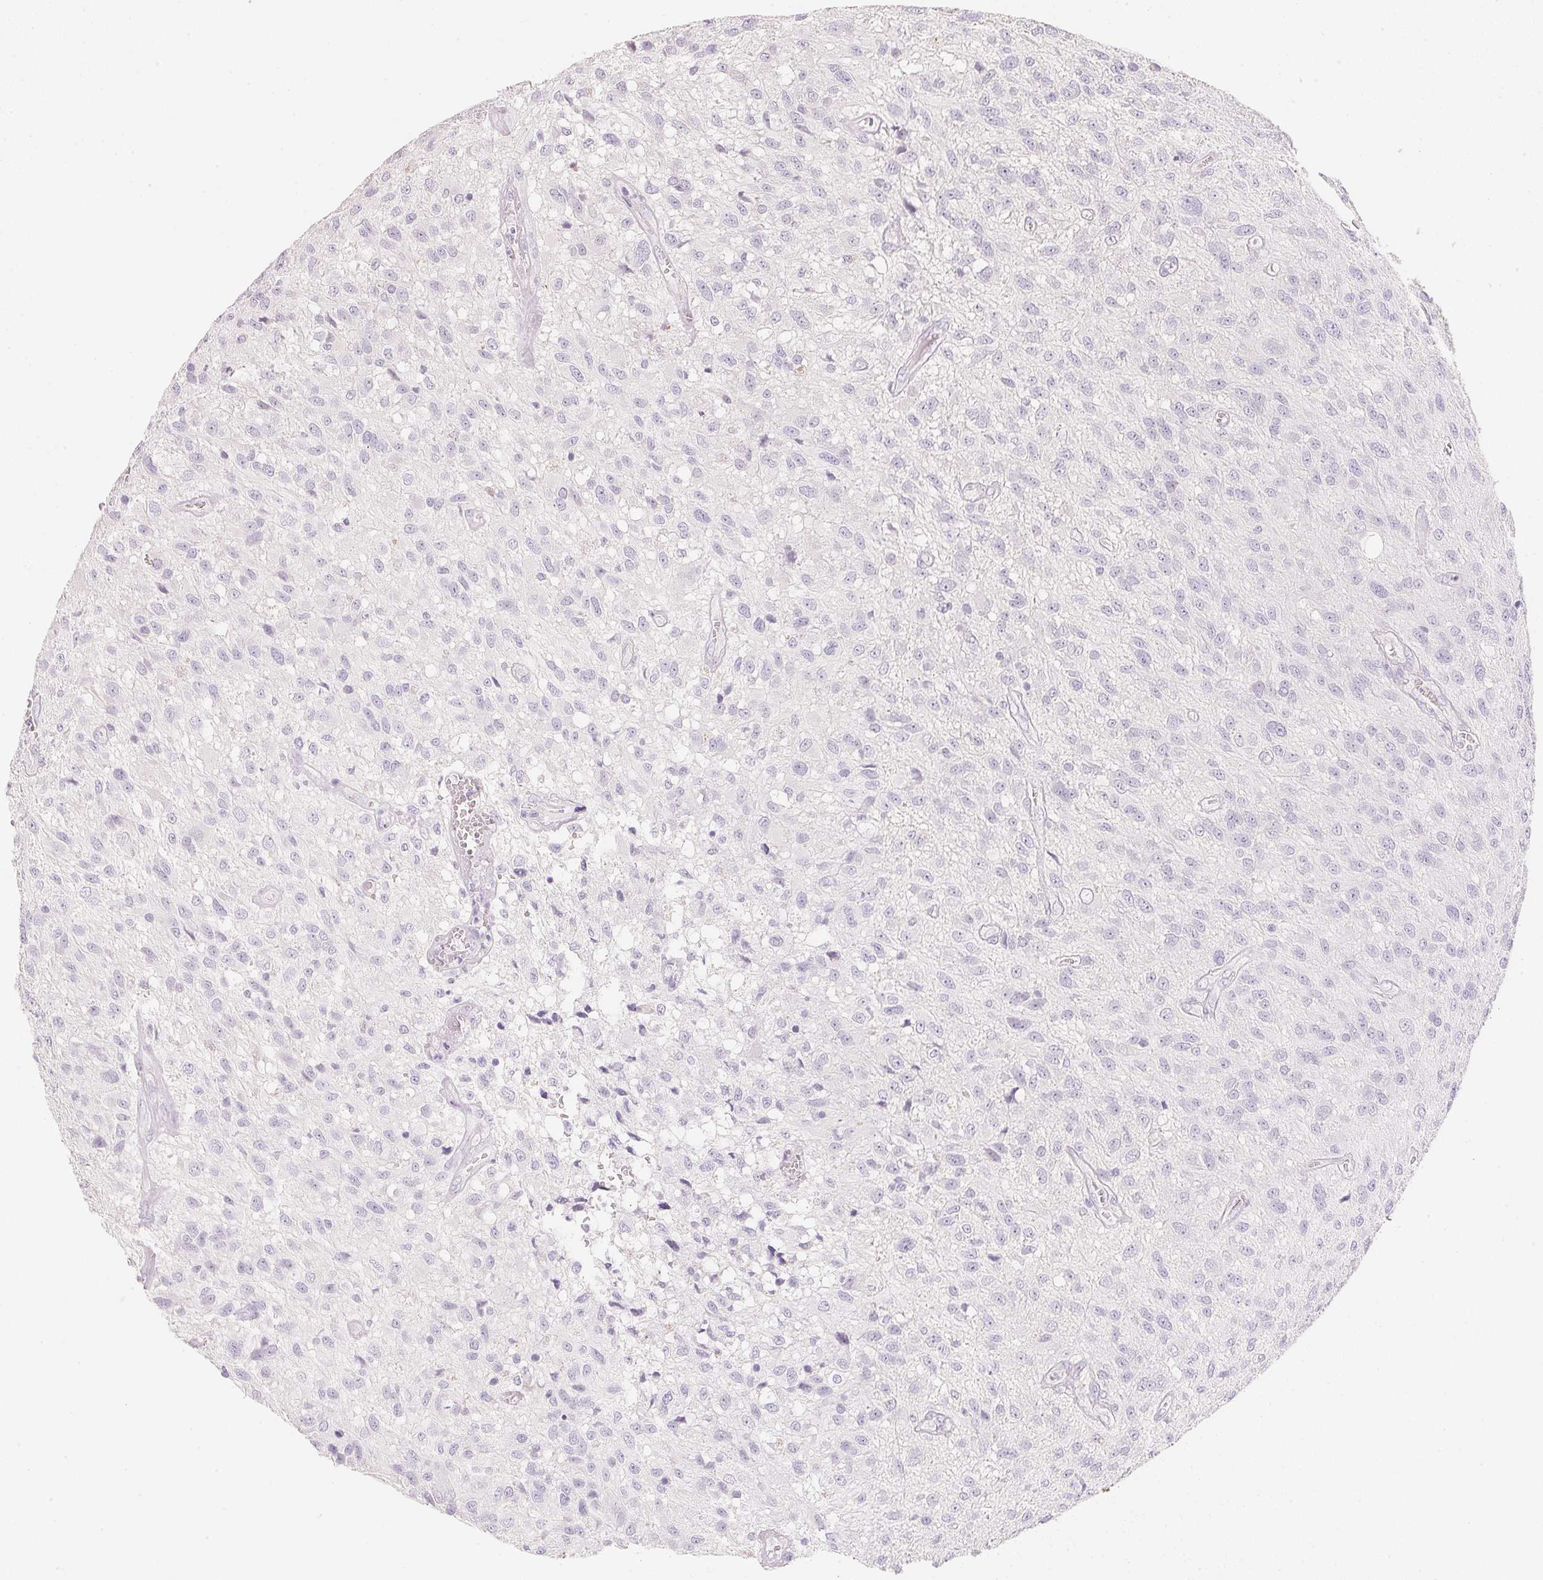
{"staining": {"intensity": "negative", "quantity": "none", "location": "none"}, "tissue": "glioma", "cell_type": "Tumor cells", "image_type": "cancer", "snomed": [{"axis": "morphology", "description": "Glioma, malignant, Low grade"}, {"axis": "topography", "description": "Brain"}], "caption": "Glioma was stained to show a protein in brown. There is no significant positivity in tumor cells.", "gene": "ACP3", "patient": {"sex": "male", "age": 66}}